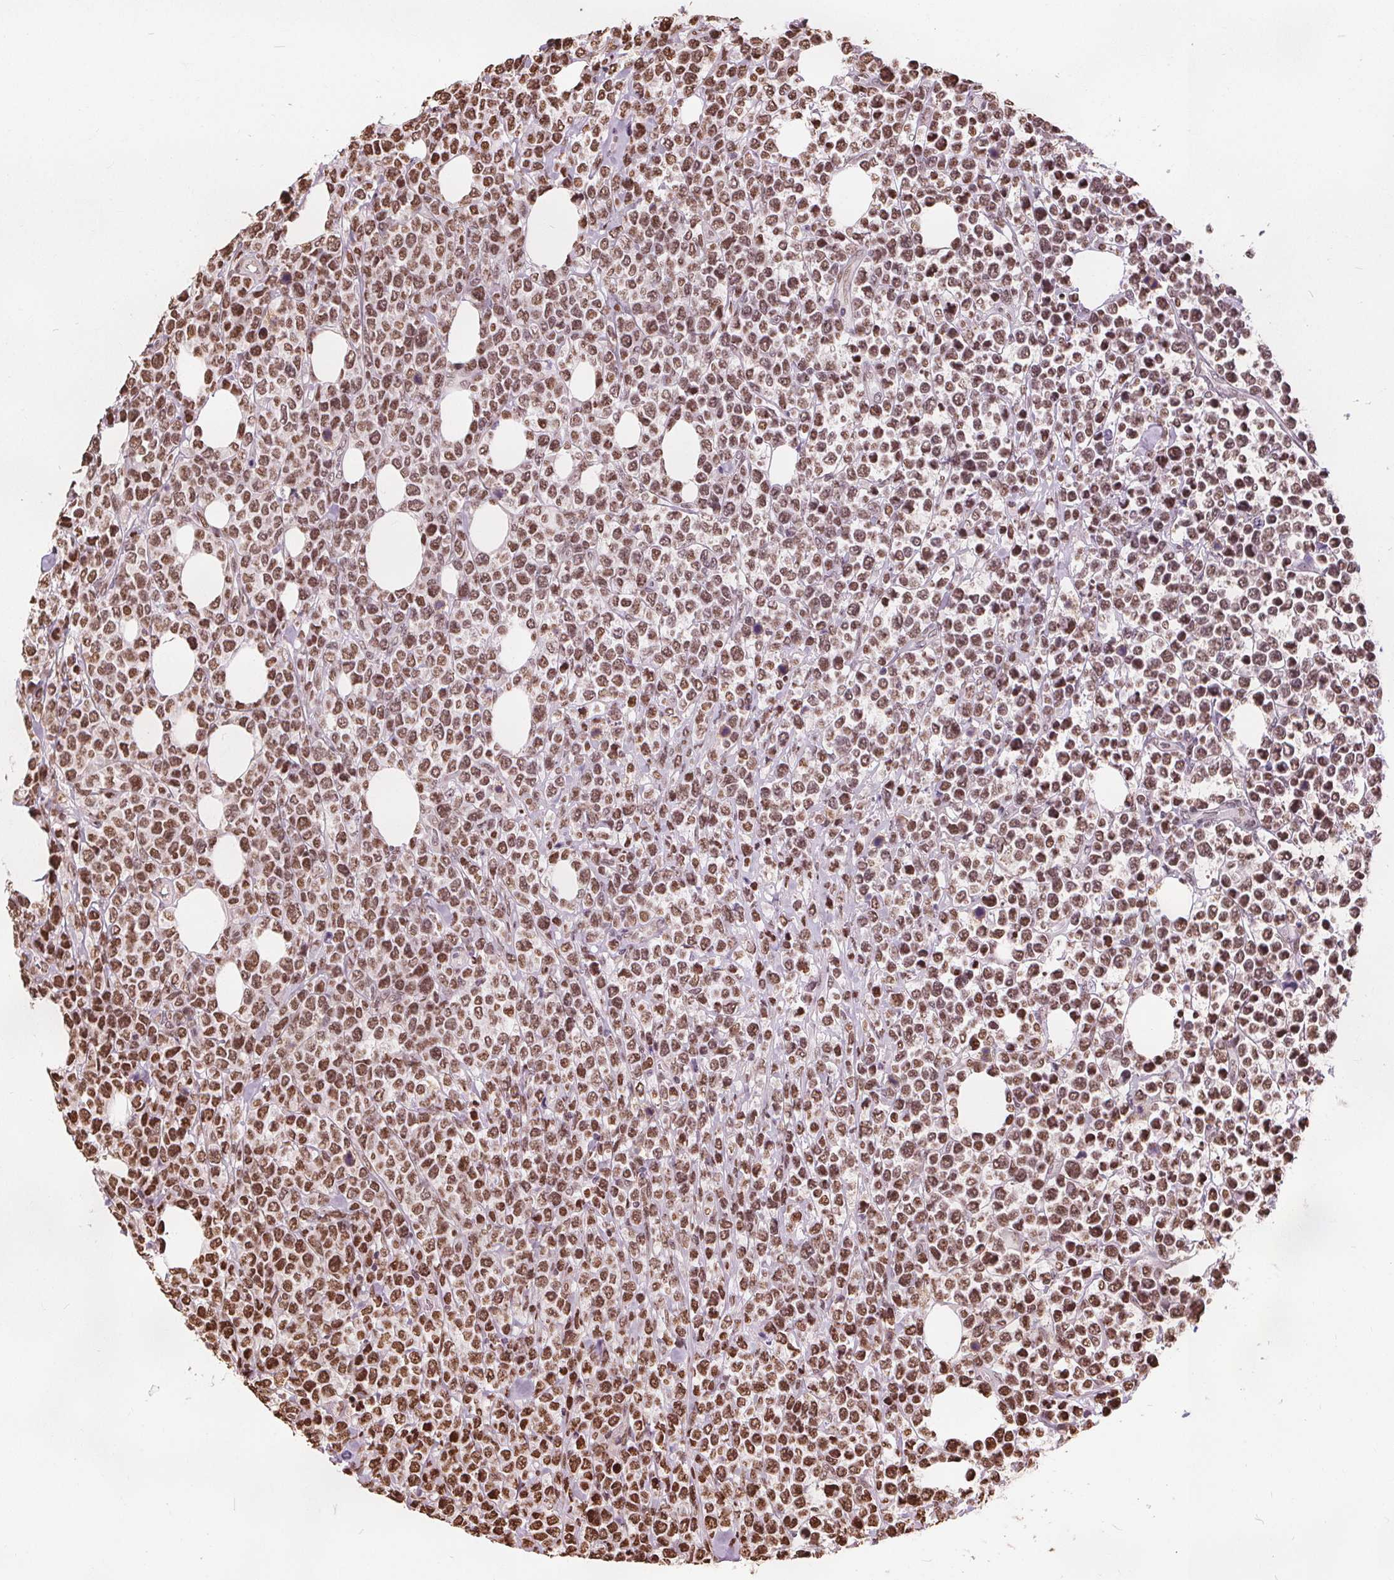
{"staining": {"intensity": "strong", "quantity": ">75%", "location": "nuclear"}, "tissue": "lymphoma", "cell_type": "Tumor cells", "image_type": "cancer", "snomed": [{"axis": "morphology", "description": "Malignant lymphoma, non-Hodgkin's type, High grade"}, {"axis": "topography", "description": "Soft tissue"}], "caption": "Malignant lymphoma, non-Hodgkin's type (high-grade) was stained to show a protein in brown. There is high levels of strong nuclear expression in about >75% of tumor cells.", "gene": "ISLR2", "patient": {"sex": "female", "age": 56}}